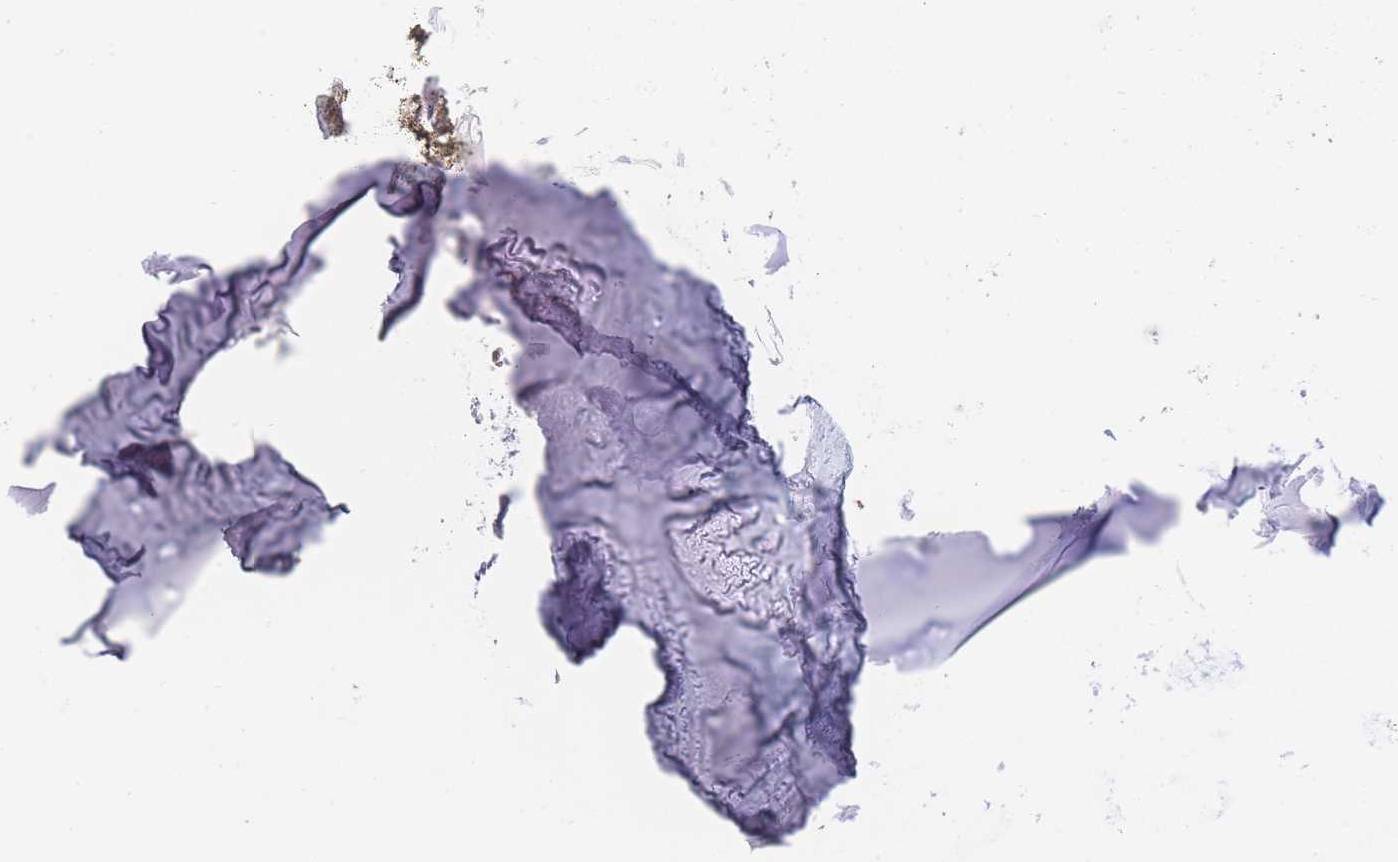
{"staining": {"intensity": "negative", "quantity": "none", "location": "none"}, "tissue": "adipose tissue", "cell_type": "Adipocytes", "image_type": "normal", "snomed": [{"axis": "morphology", "description": "Normal tissue, NOS"}, {"axis": "topography", "description": "Cartilage tissue"}], "caption": "The photomicrograph displays no significant positivity in adipocytes of adipose tissue. (DAB (3,3'-diaminobenzidine) immunohistochemistry, high magnification).", "gene": "RAB2B", "patient": {"sex": "male", "age": 57}}